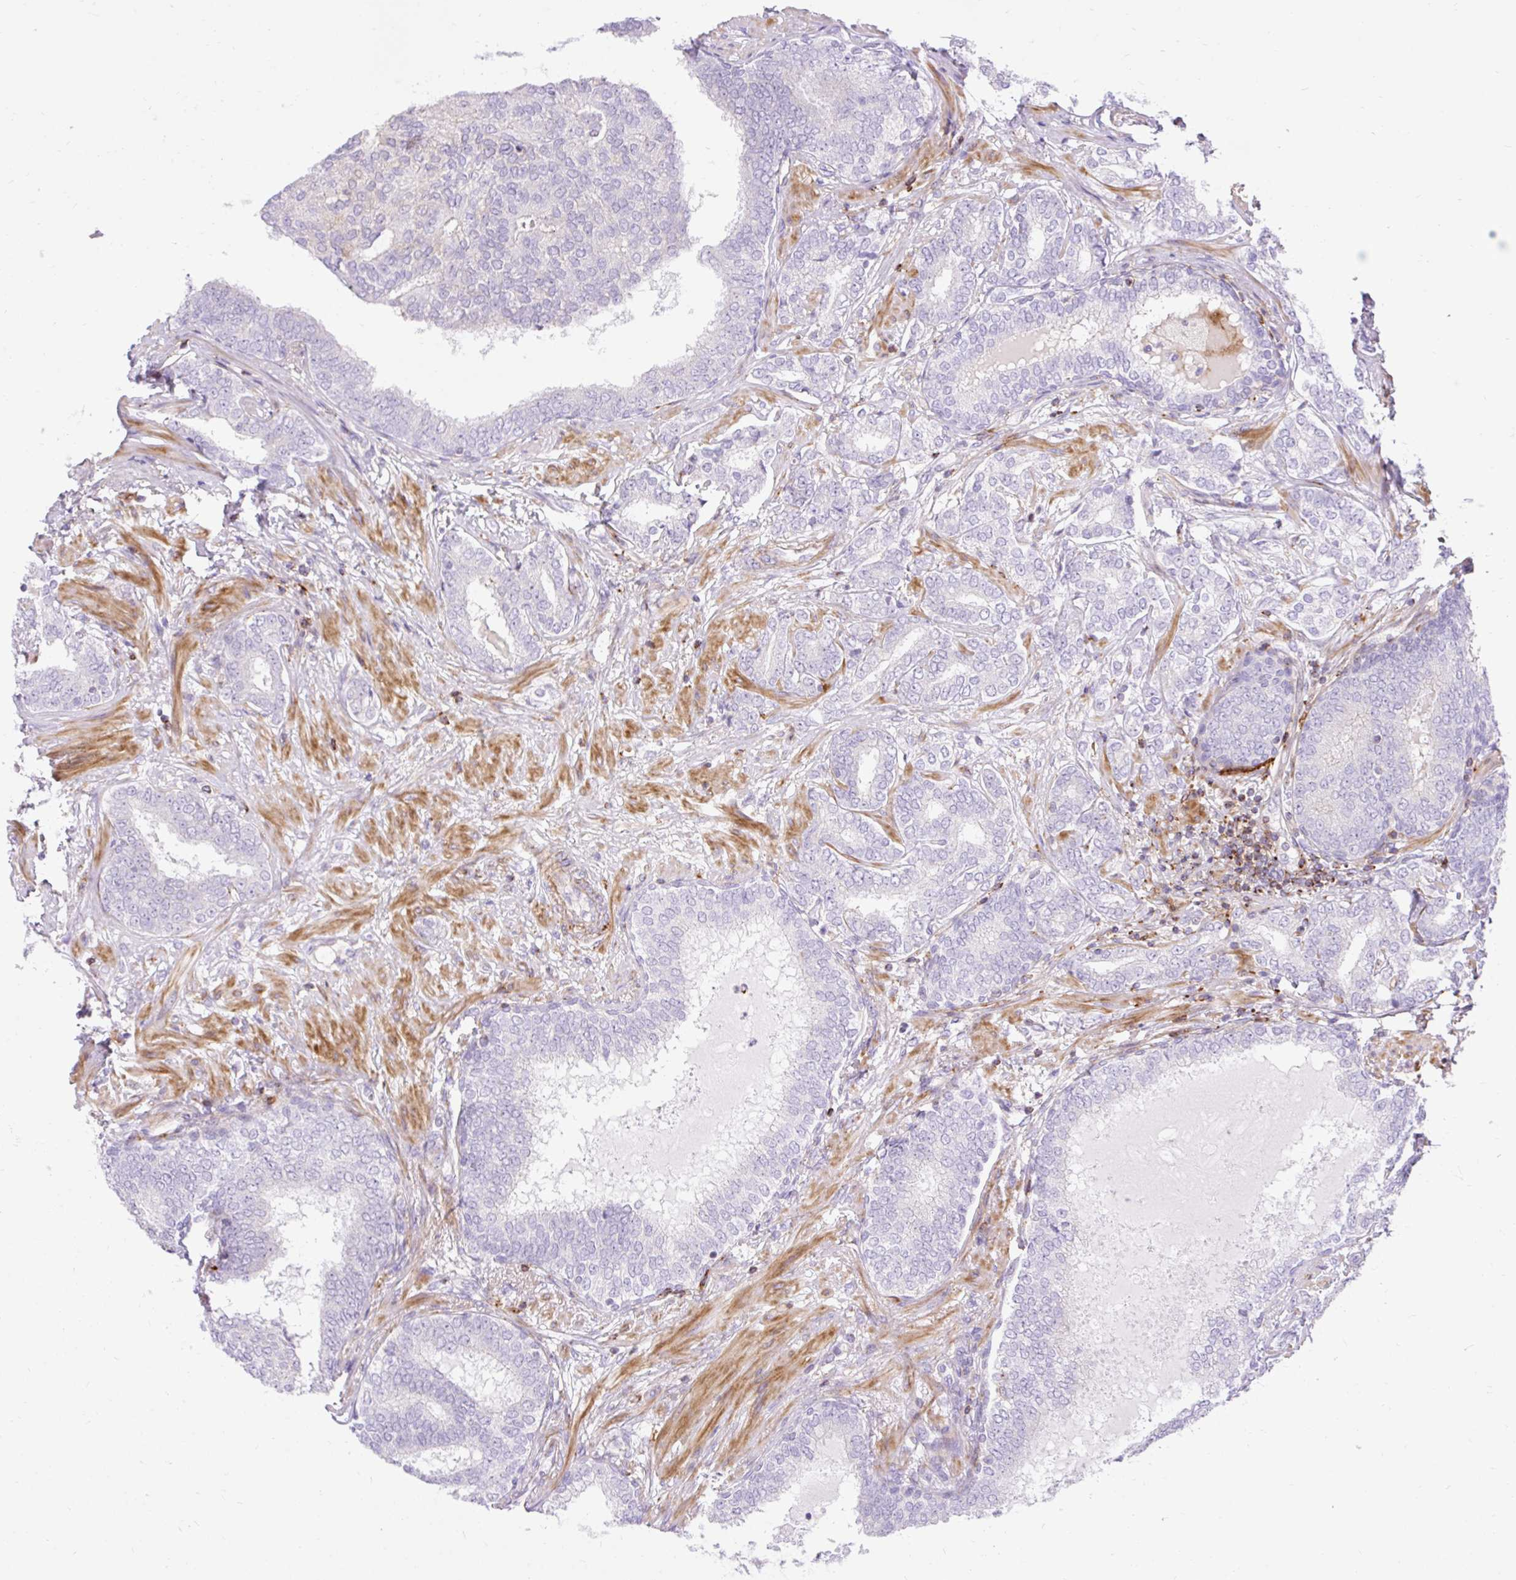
{"staining": {"intensity": "negative", "quantity": "none", "location": "none"}, "tissue": "prostate cancer", "cell_type": "Tumor cells", "image_type": "cancer", "snomed": [{"axis": "morphology", "description": "Adenocarcinoma, High grade"}, {"axis": "topography", "description": "Prostate"}], "caption": "The photomicrograph demonstrates no staining of tumor cells in prostate cancer (adenocarcinoma (high-grade)).", "gene": "CORO7-PAM16", "patient": {"sex": "male", "age": 72}}